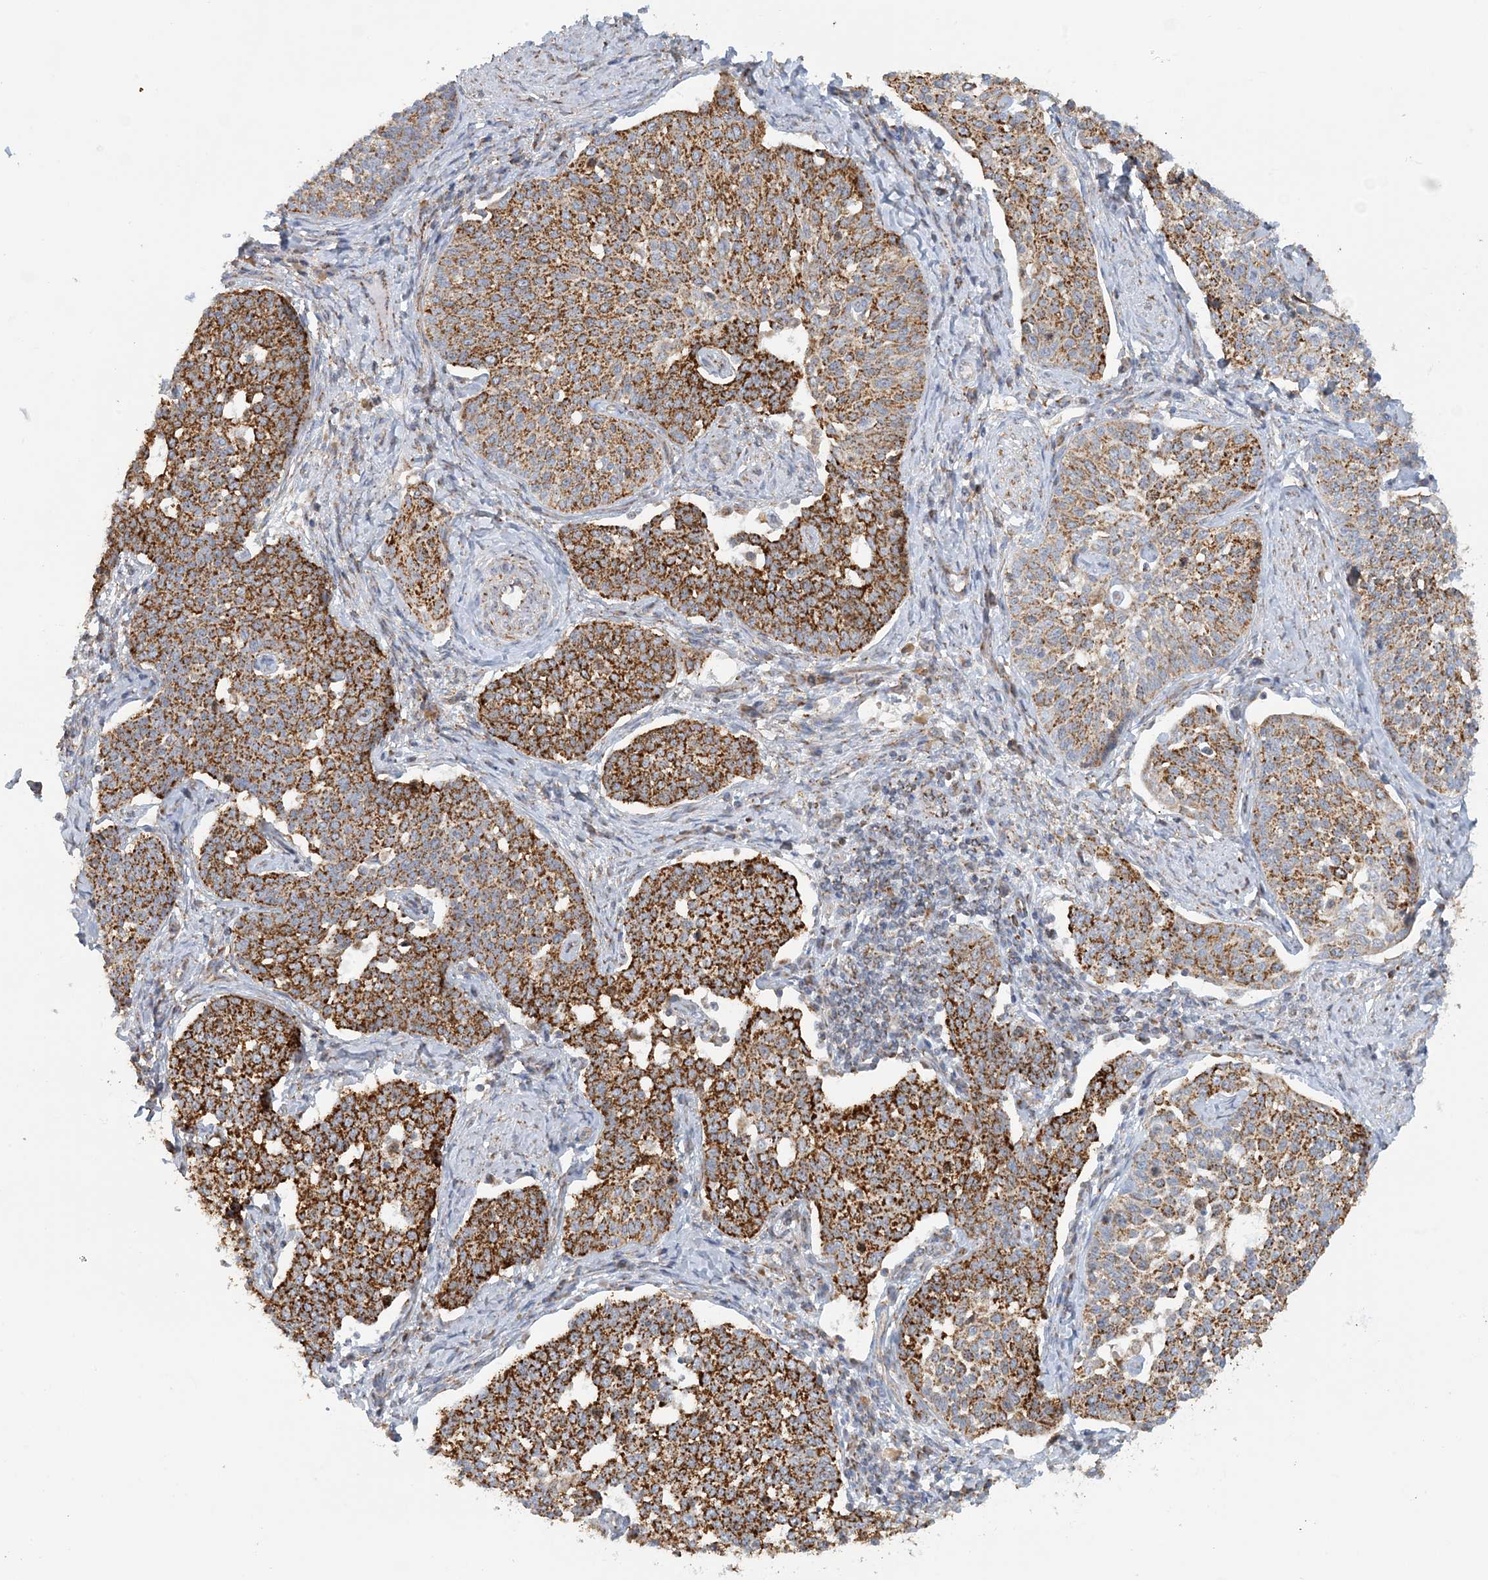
{"staining": {"intensity": "strong", "quantity": ">75%", "location": "cytoplasmic/membranous"}, "tissue": "cervical cancer", "cell_type": "Tumor cells", "image_type": "cancer", "snomed": [{"axis": "morphology", "description": "Squamous cell carcinoma, NOS"}, {"axis": "topography", "description": "Cervix"}], "caption": "About >75% of tumor cells in cervical squamous cell carcinoma display strong cytoplasmic/membranous protein staining as visualized by brown immunohistochemical staining.", "gene": "COA3", "patient": {"sex": "female", "age": 34}}